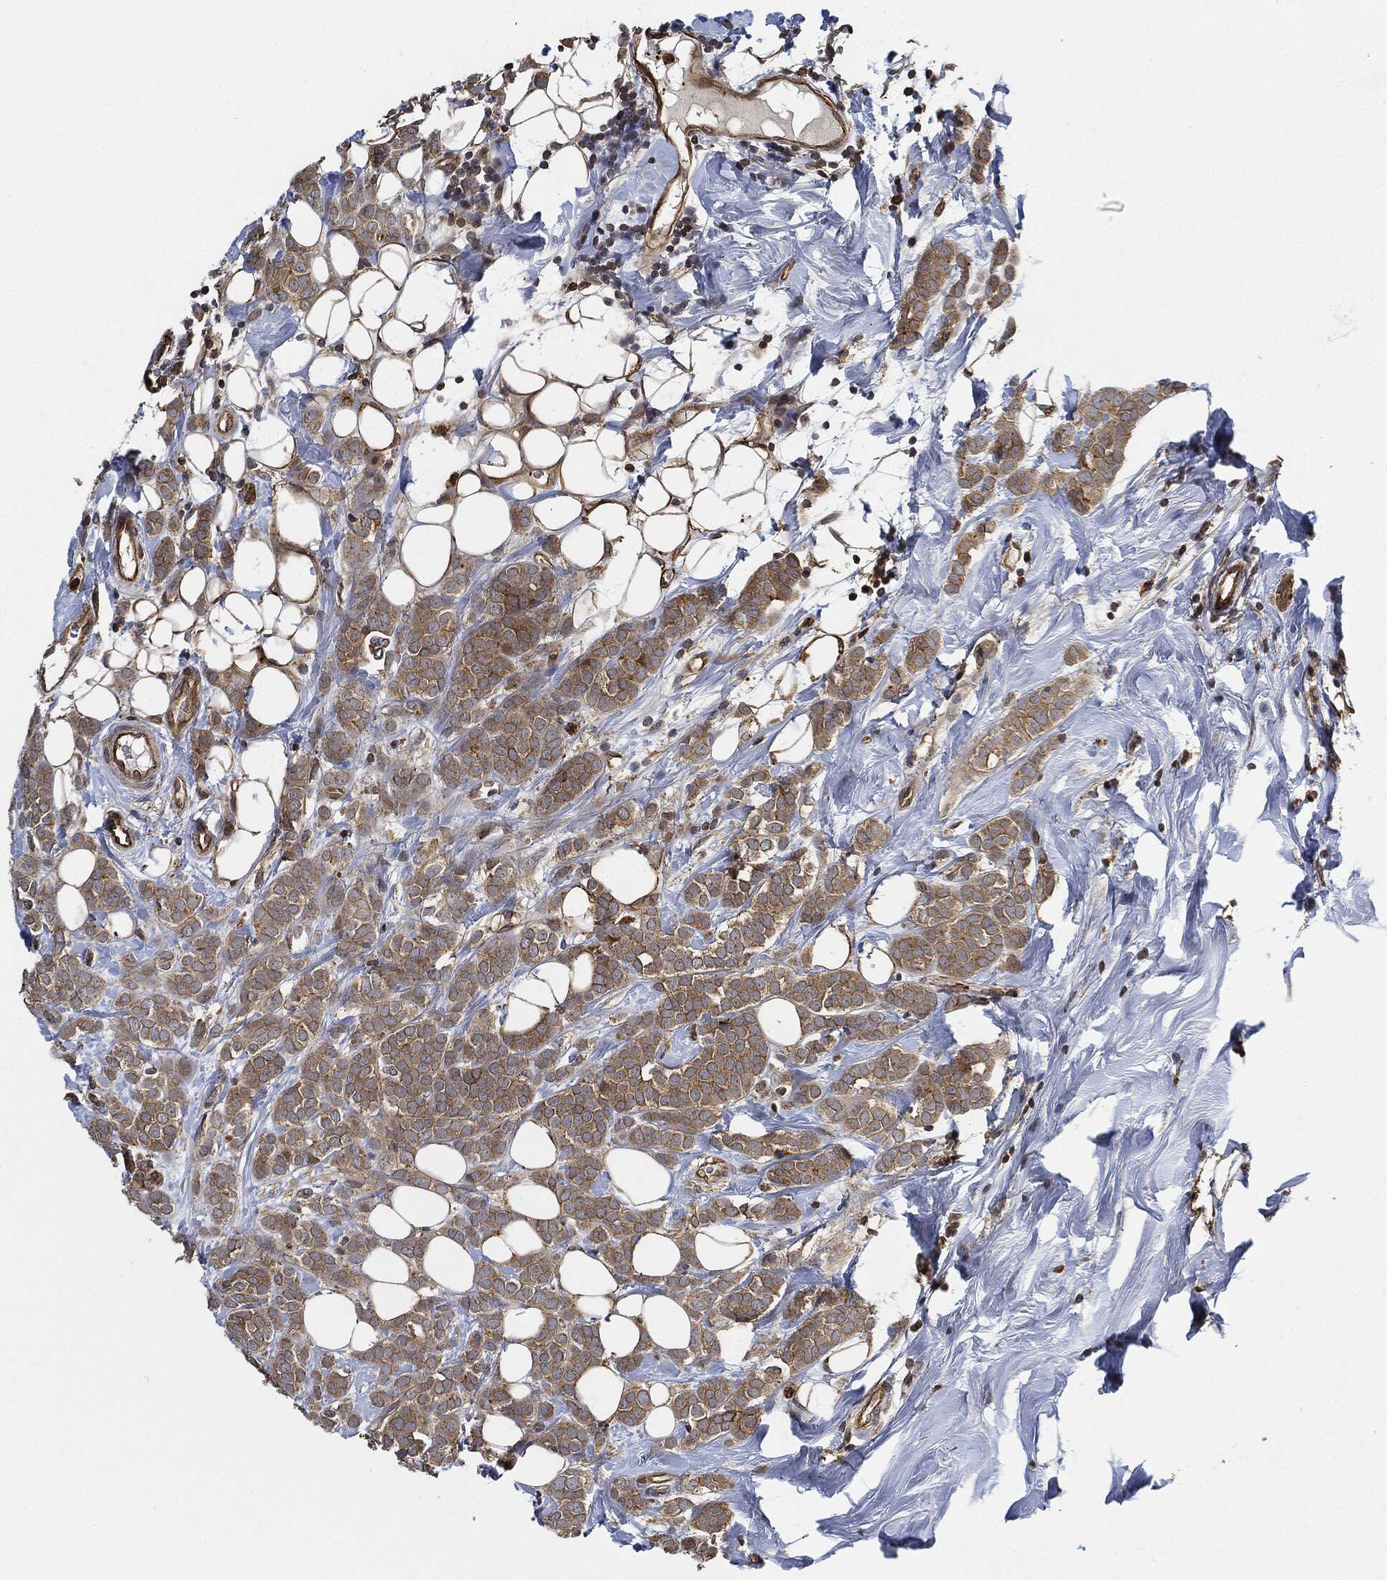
{"staining": {"intensity": "moderate", "quantity": ">75%", "location": "cytoplasmic/membranous"}, "tissue": "breast cancer", "cell_type": "Tumor cells", "image_type": "cancer", "snomed": [{"axis": "morphology", "description": "Lobular carcinoma"}, {"axis": "topography", "description": "Breast"}], "caption": "Human breast cancer stained with a brown dye exhibits moderate cytoplasmic/membranous positive staining in about >75% of tumor cells.", "gene": "MAP3K3", "patient": {"sex": "female", "age": 49}}